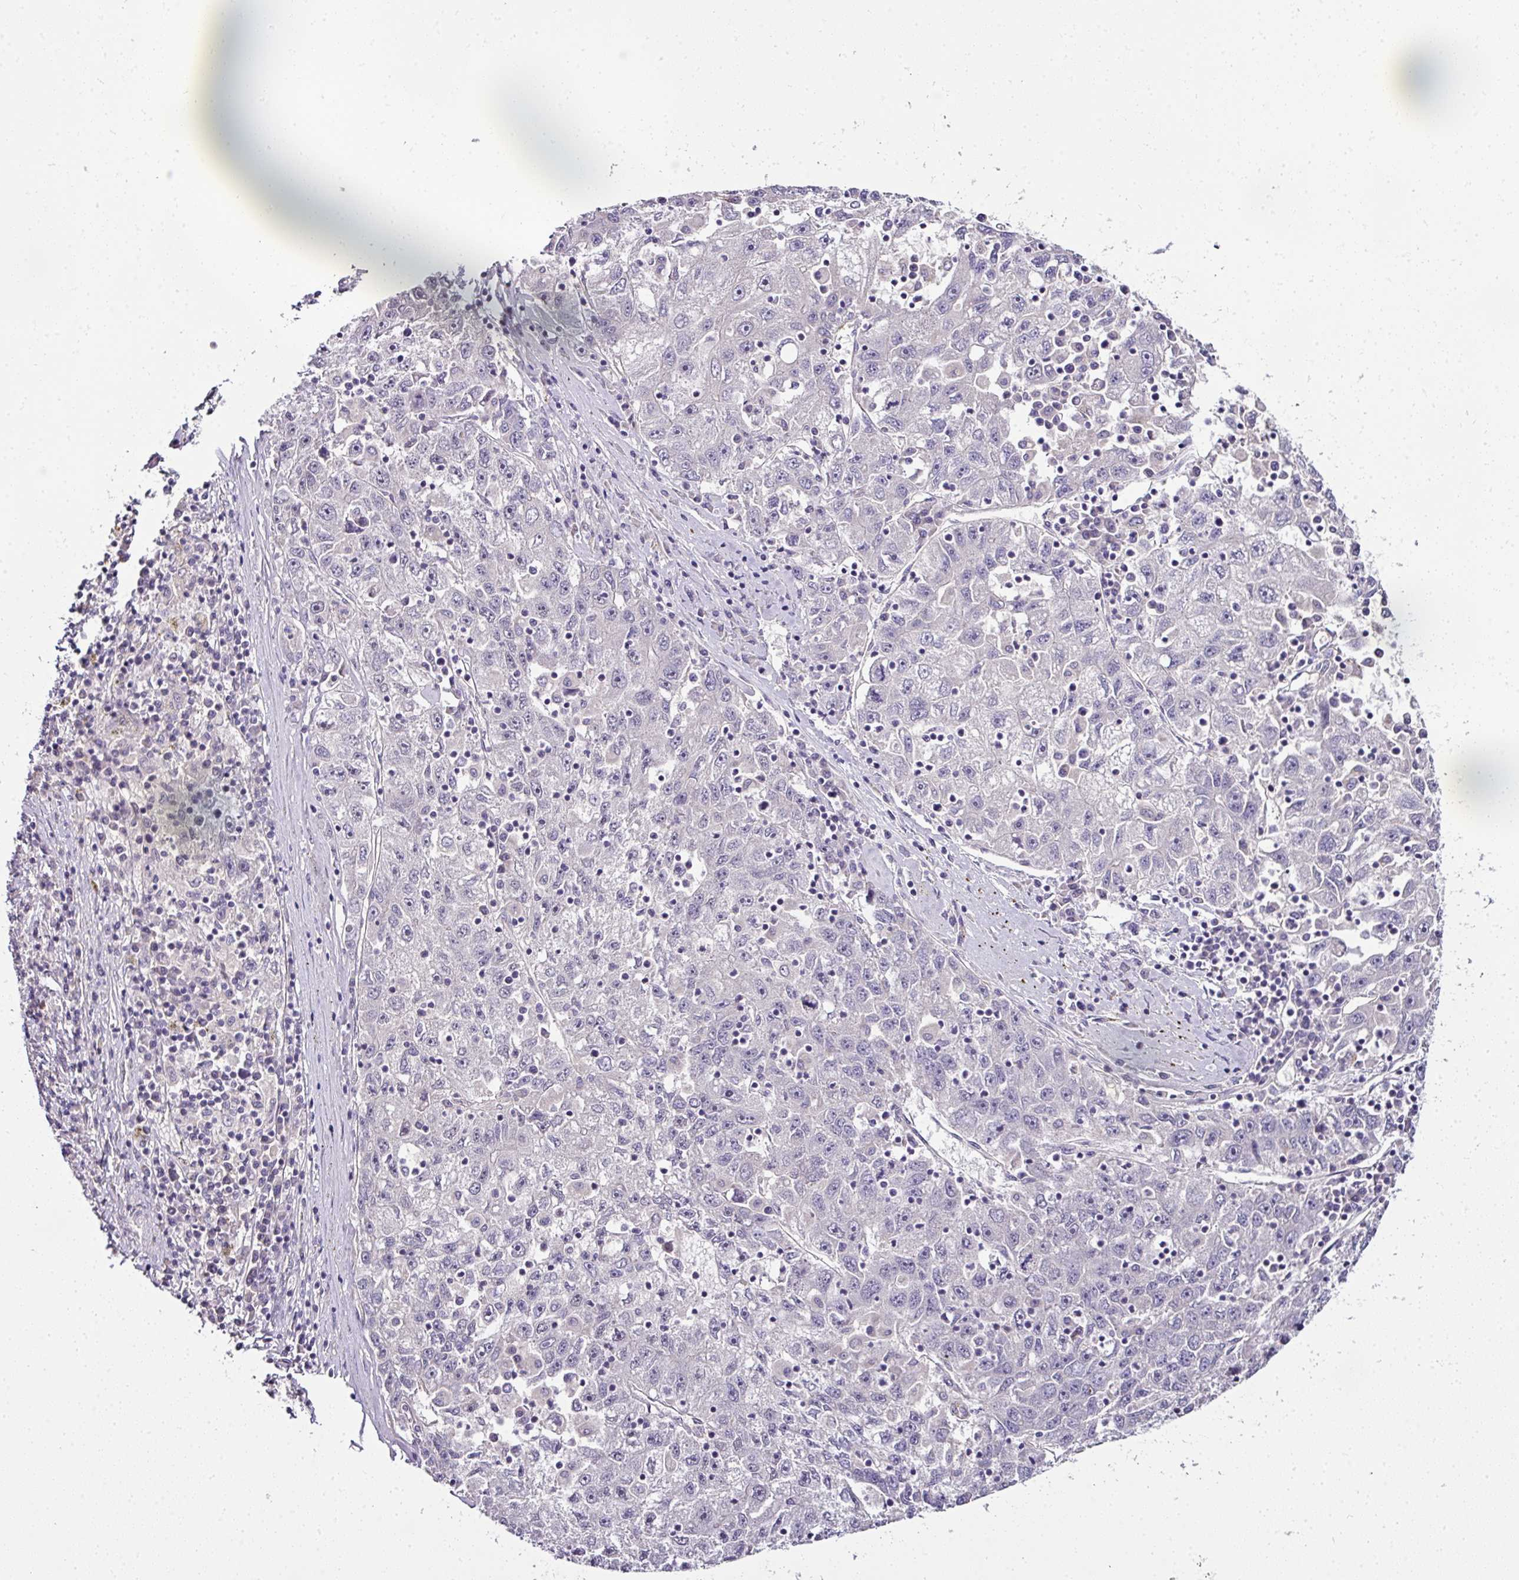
{"staining": {"intensity": "negative", "quantity": "none", "location": "none"}, "tissue": "liver cancer", "cell_type": "Tumor cells", "image_type": "cancer", "snomed": [{"axis": "morphology", "description": "Carcinoma, Hepatocellular, NOS"}, {"axis": "topography", "description": "Liver"}], "caption": "Protein analysis of liver hepatocellular carcinoma shows no significant positivity in tumor cells.", "gene": "NAPSA", "patient": {"sex": "male", "age": 49}}